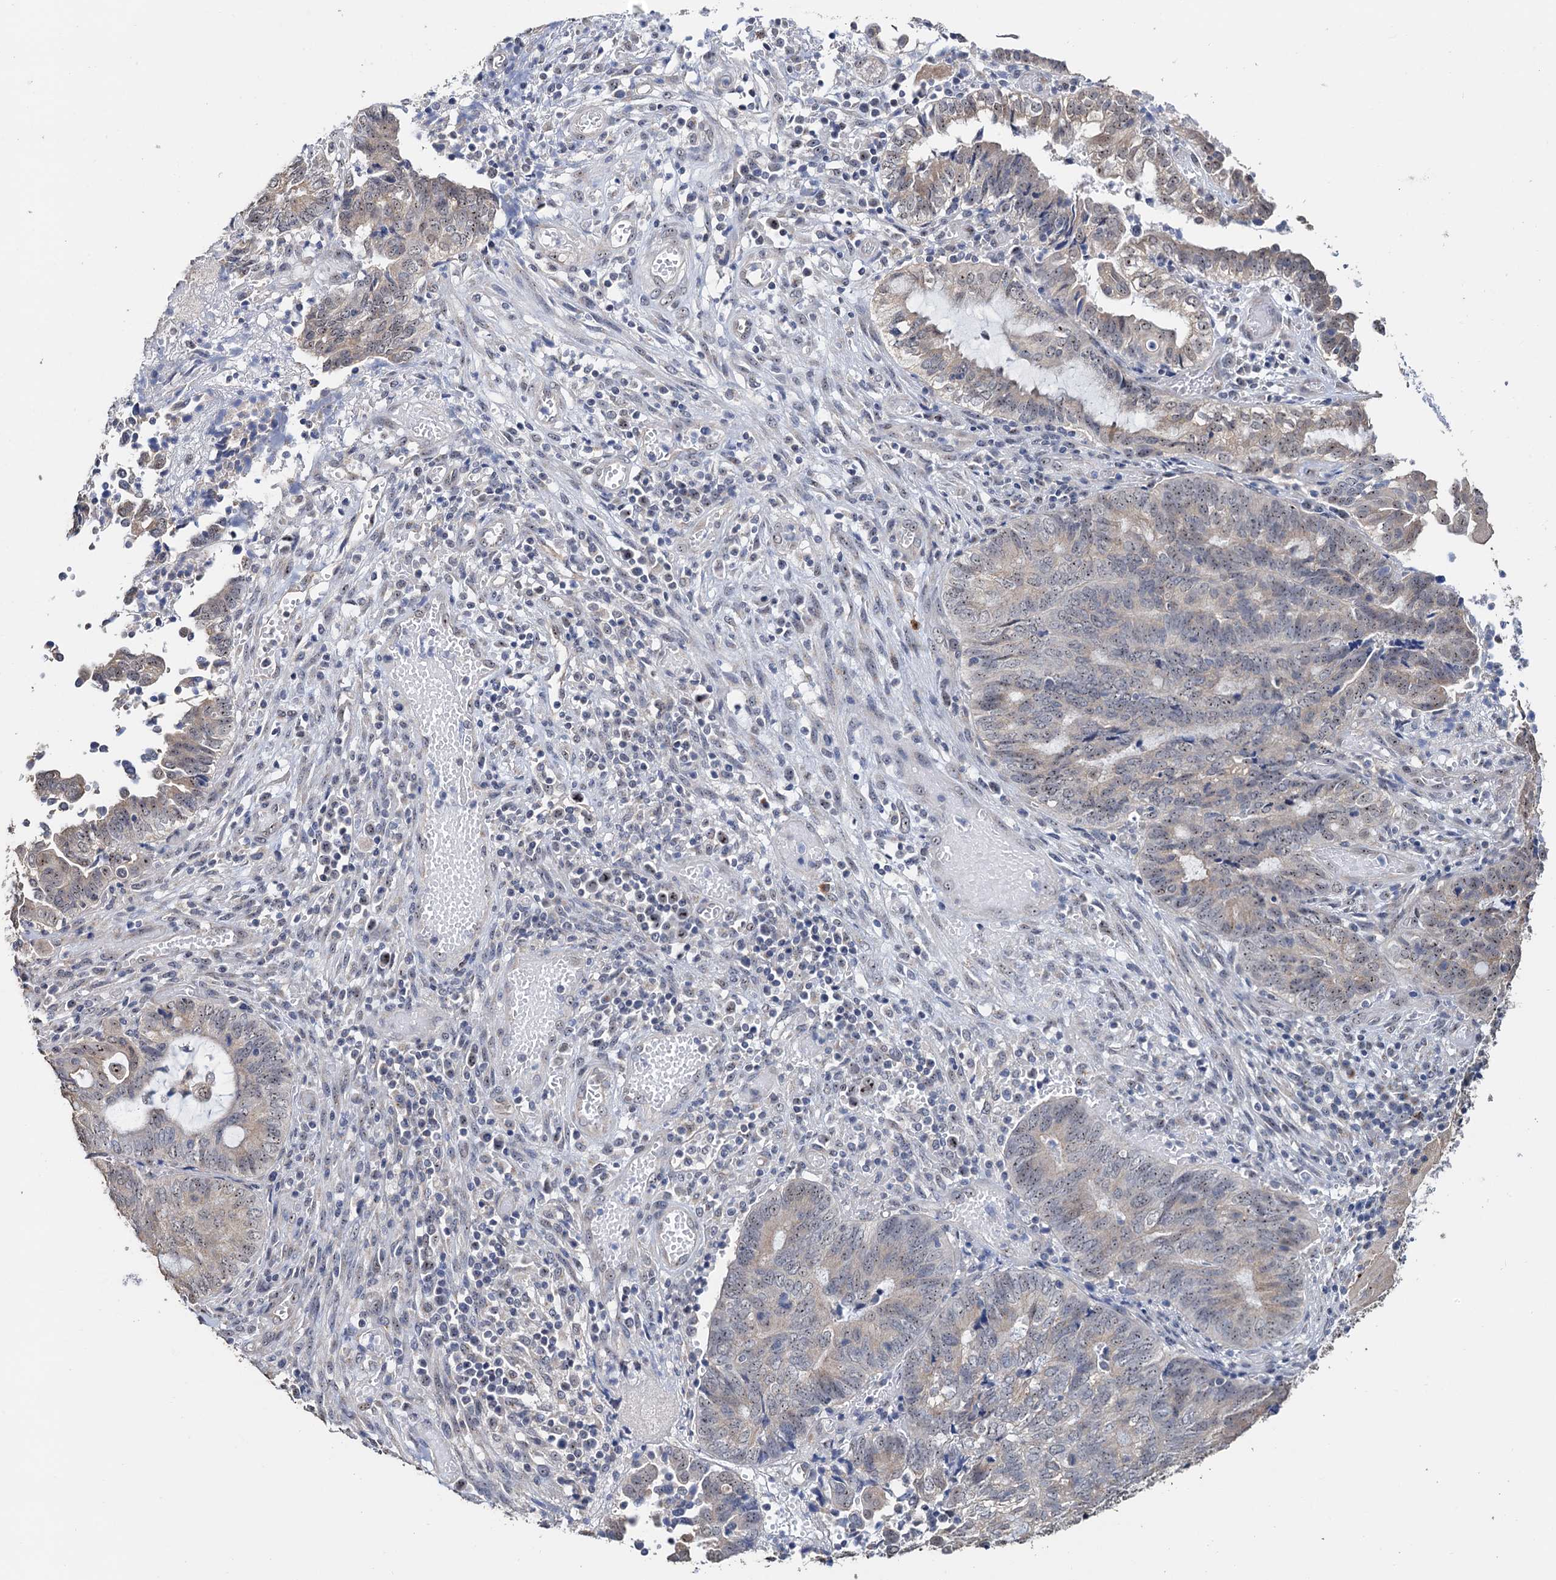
{"staining": {"intensity": "weak", "quantity": "<25%", "location": "nuclear"}, "tissue": "endometrial cancer", "cell_type": "Tumor cells", "image_type": "cancer", "snomed": [{"axis": "morphology", "description": "Adenocarcinoma, NOS"}, {"axis": "topography", "description": "Uterus"}, {"axis": "topography", "description": "Endometrium"}], "caption": "The histopathology image exhibits no staining of tumor cells in endometrial cancer.", "gene": "C2CD3", "patient": {"sex": "female", "age": 70}}